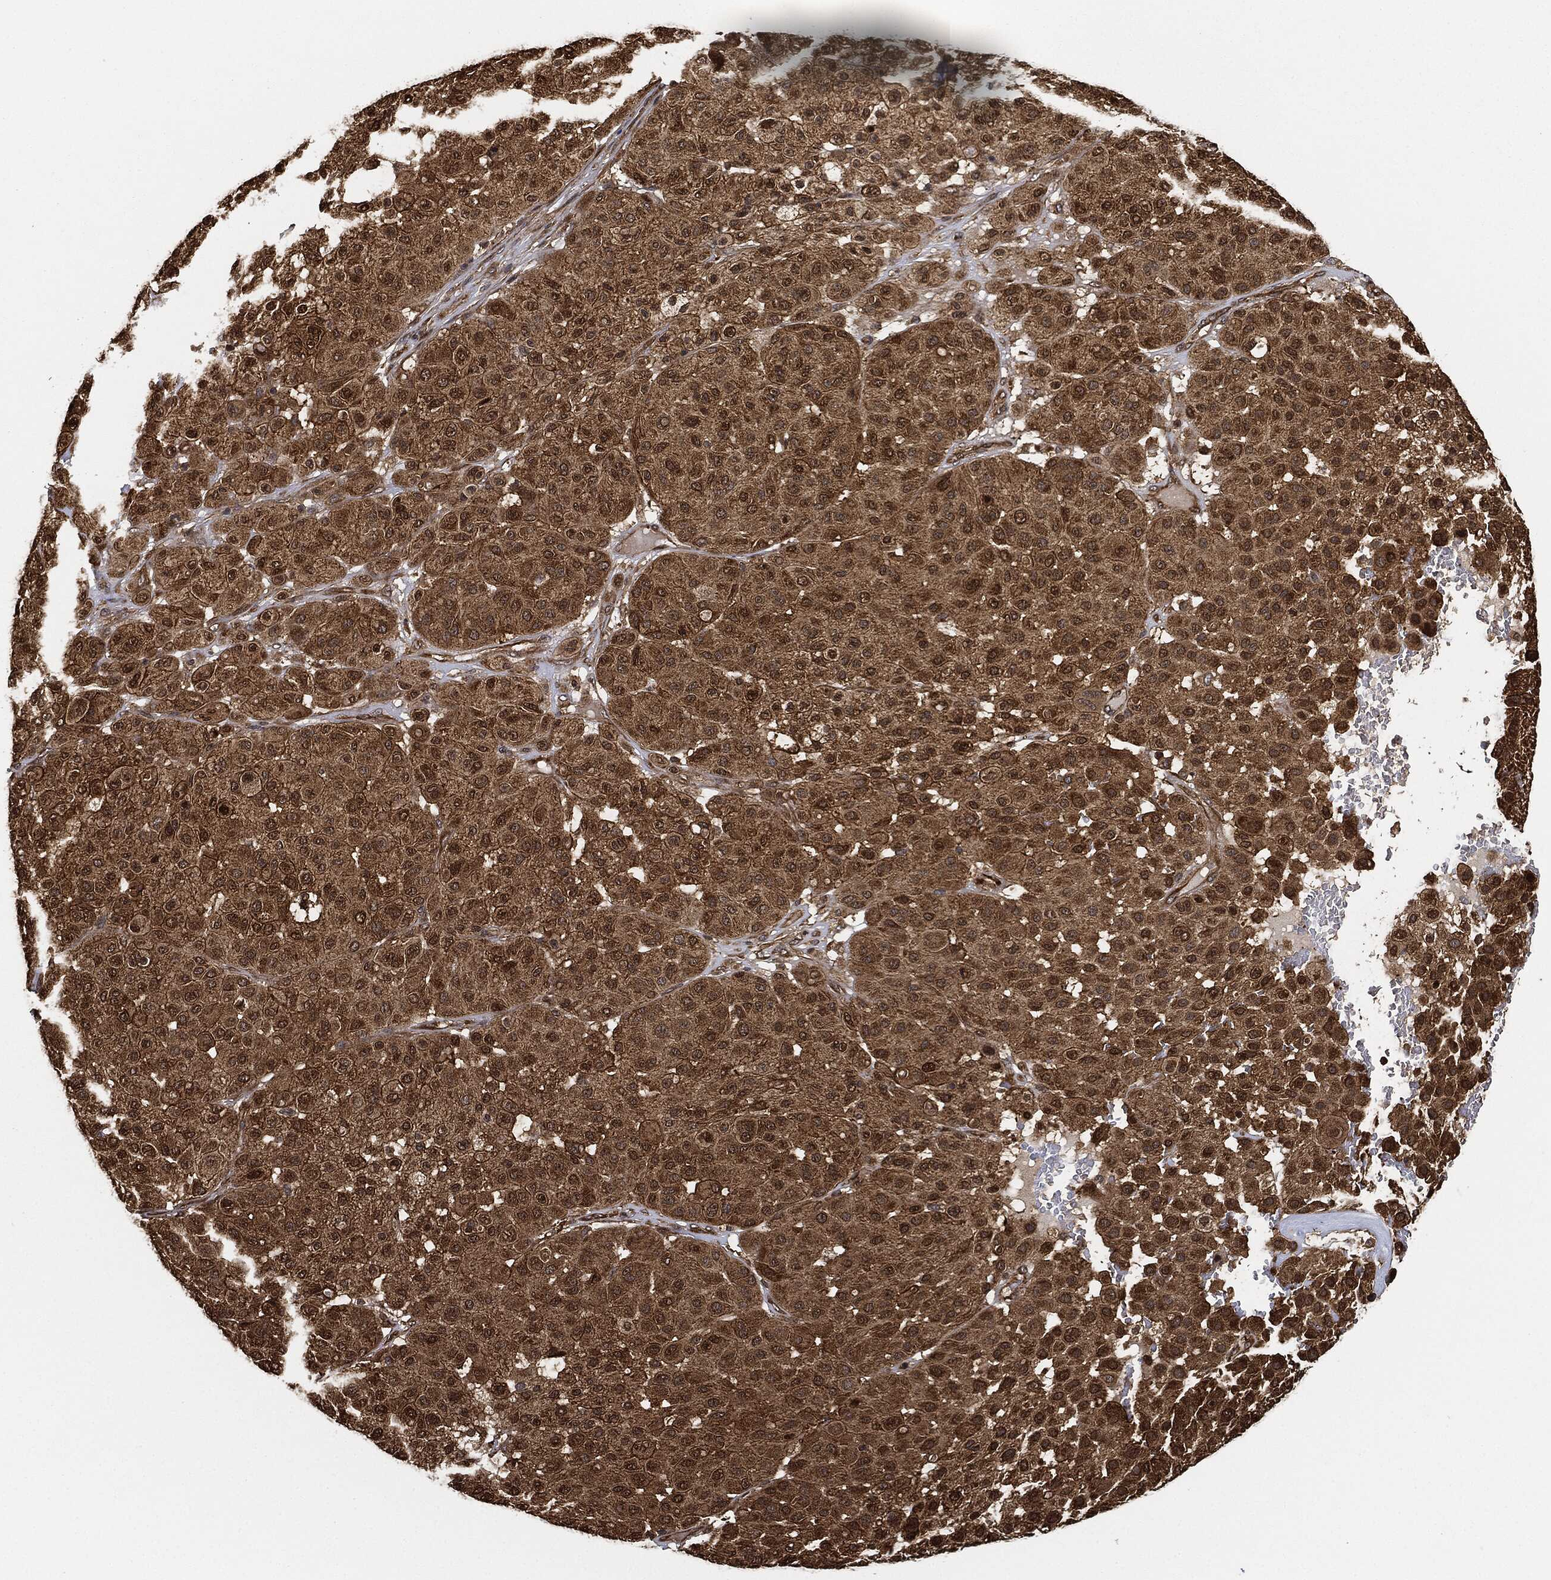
{"staining": {"intensity": "strong", "quantity": ">75%", "location": "cytoplasmic/membranous"}, "tissue": "melanoma", "cell_type": "Tumor cells", "image_type": "cancer", "snomed": [{"axis": "morphology", "description": "Malignant melanoma, Metastatic site"}, {"axis": "topography", "description": "Smooth muscle"}], "caption": "Immunohistochemistry (IHC) of human malignant melanoma (metastatic site) exhibits high levels of strong cytoplasmic/membranous expression in approximately >75% of tumor cells.", "gene": "CEP290", "patient": {"sex": "male", "age": 41}}